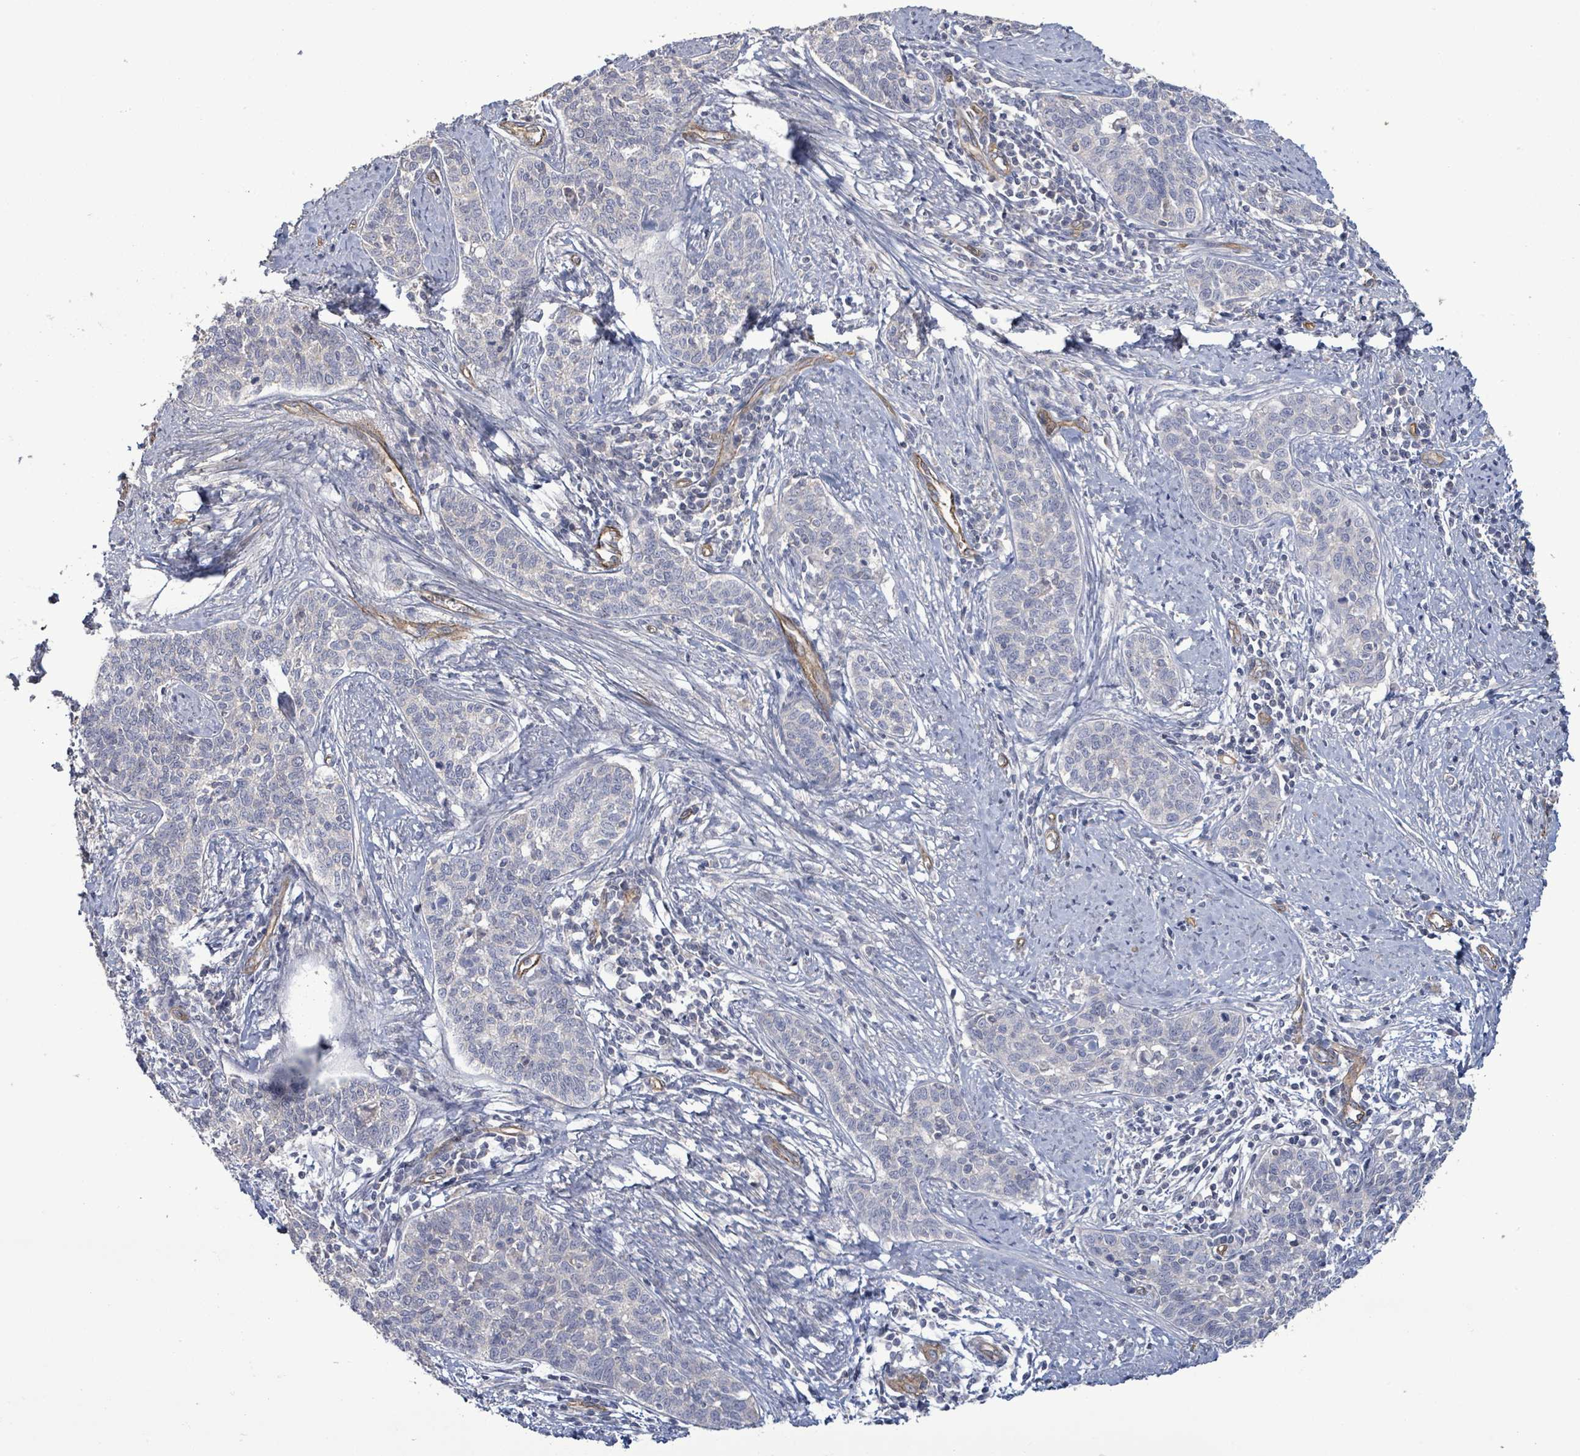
{"staining": {"intensity": "negative", "quantity": "none", "location": "none"}, "tissue": "cervical cancer", "cell_type": "Tumor cells", "image_type": "cancer", "snomed": [{"axis": "morphology", "description": "Squamous cell carcinoma, NOS"}, {"axis": "topography", "description": "Cervix"}], "caption": "DAB immunohistochemical staining of squamous cell carcinoma (cervical) exhibits no significant staining in tumor cells.", "gene": "KANK3", "patient": {"sex": "female", "age": 39}}